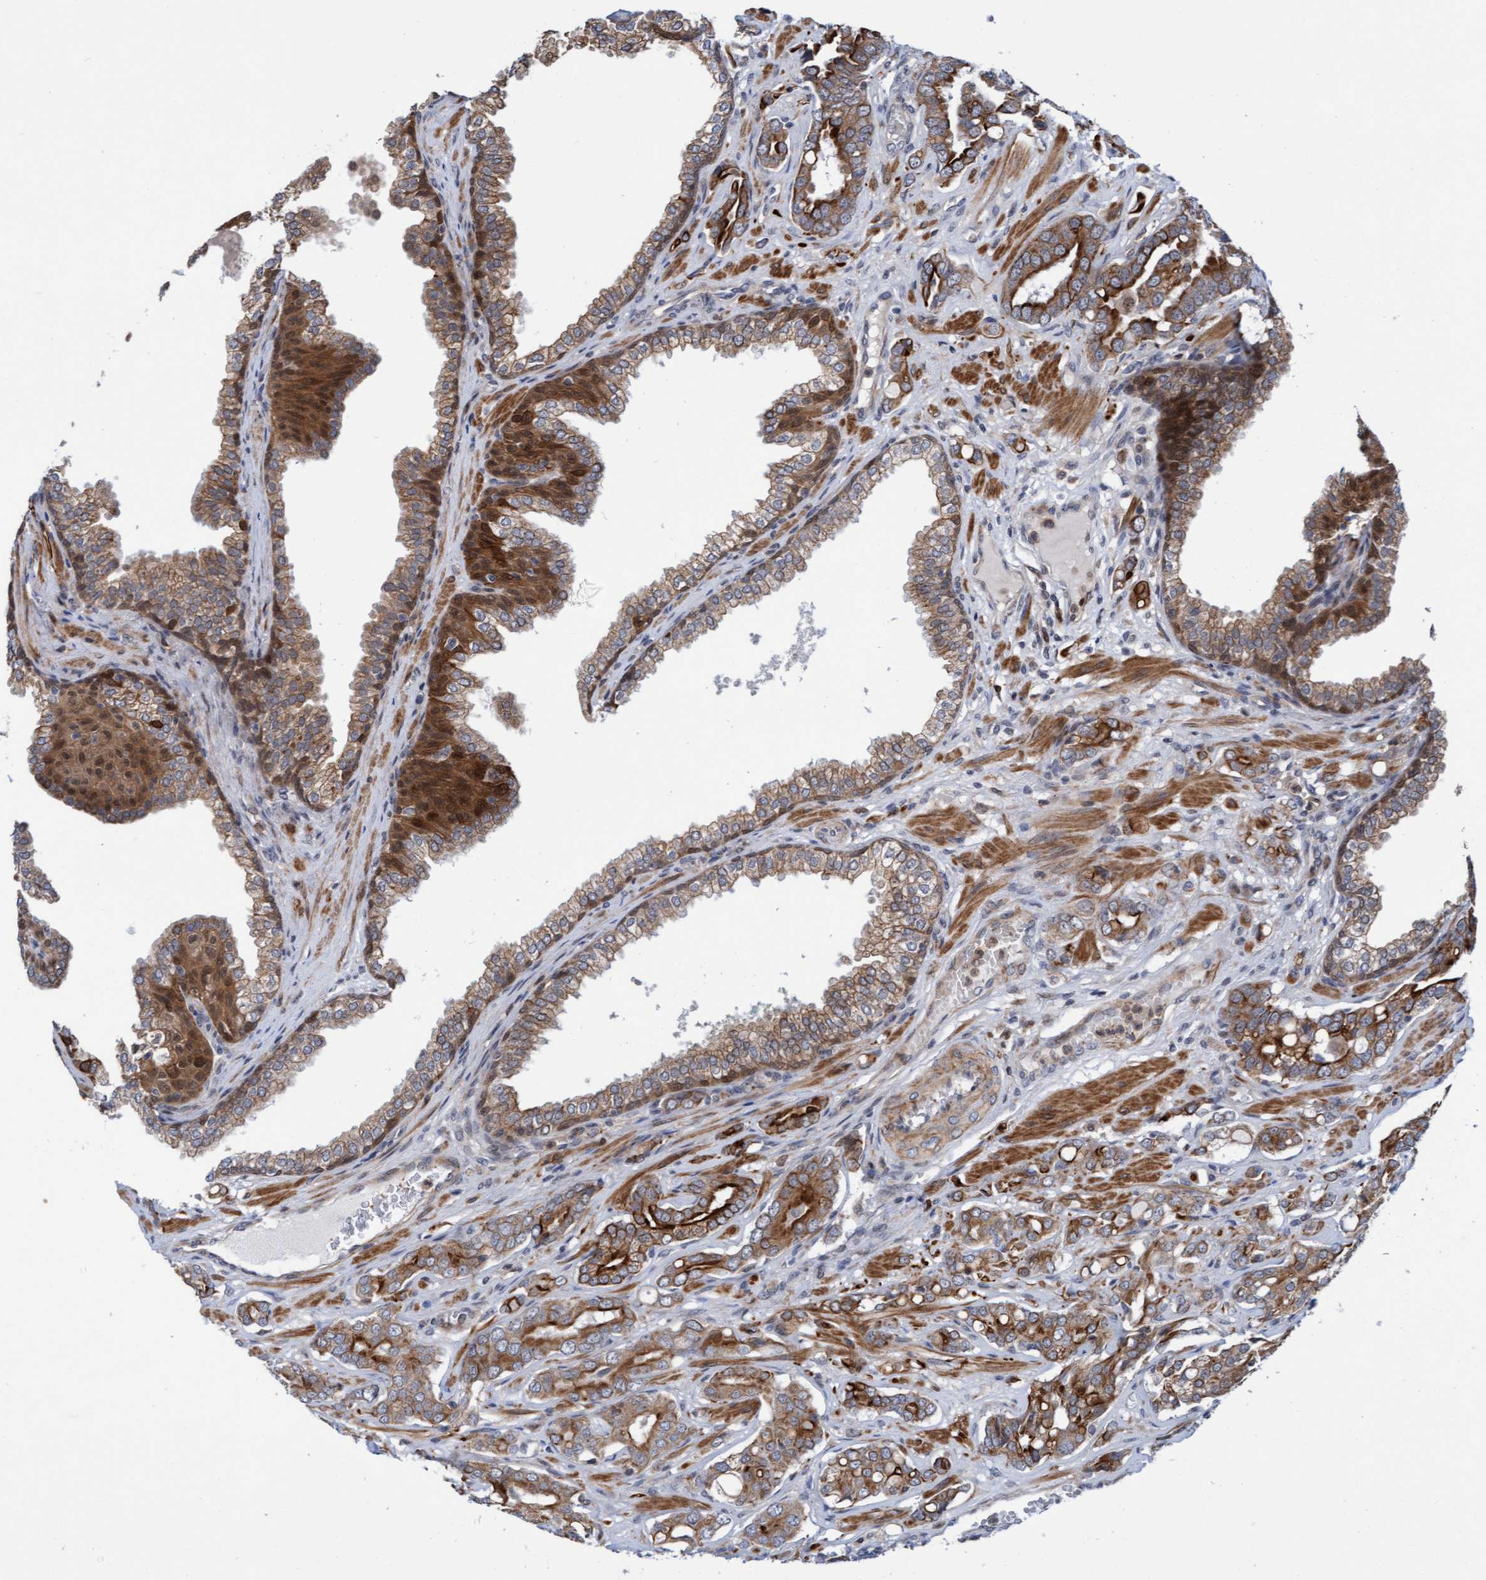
{"staining": {"intensity": "moderate", "quantity": ">75%", "location": "cytoplasmic/membranous"}, "tissue": "prostate cancer", "cell_type": "Tumor cells", "image_type": "cancer", "snomed": [{"axis": "morphology", "description": "Adenocarcinoma, High grade"}, {"axis": "topography", "description": "Prostate"}], "caption": "Prostate high-grade adenocarcinoma stained with DAB IHC reveals medium levels of moderate cytoplasmic/membranous positivity in about >75% of tumor cells.", "gene": "RAP1GAP2", "patient": {"sex": "male", "age": 52}}